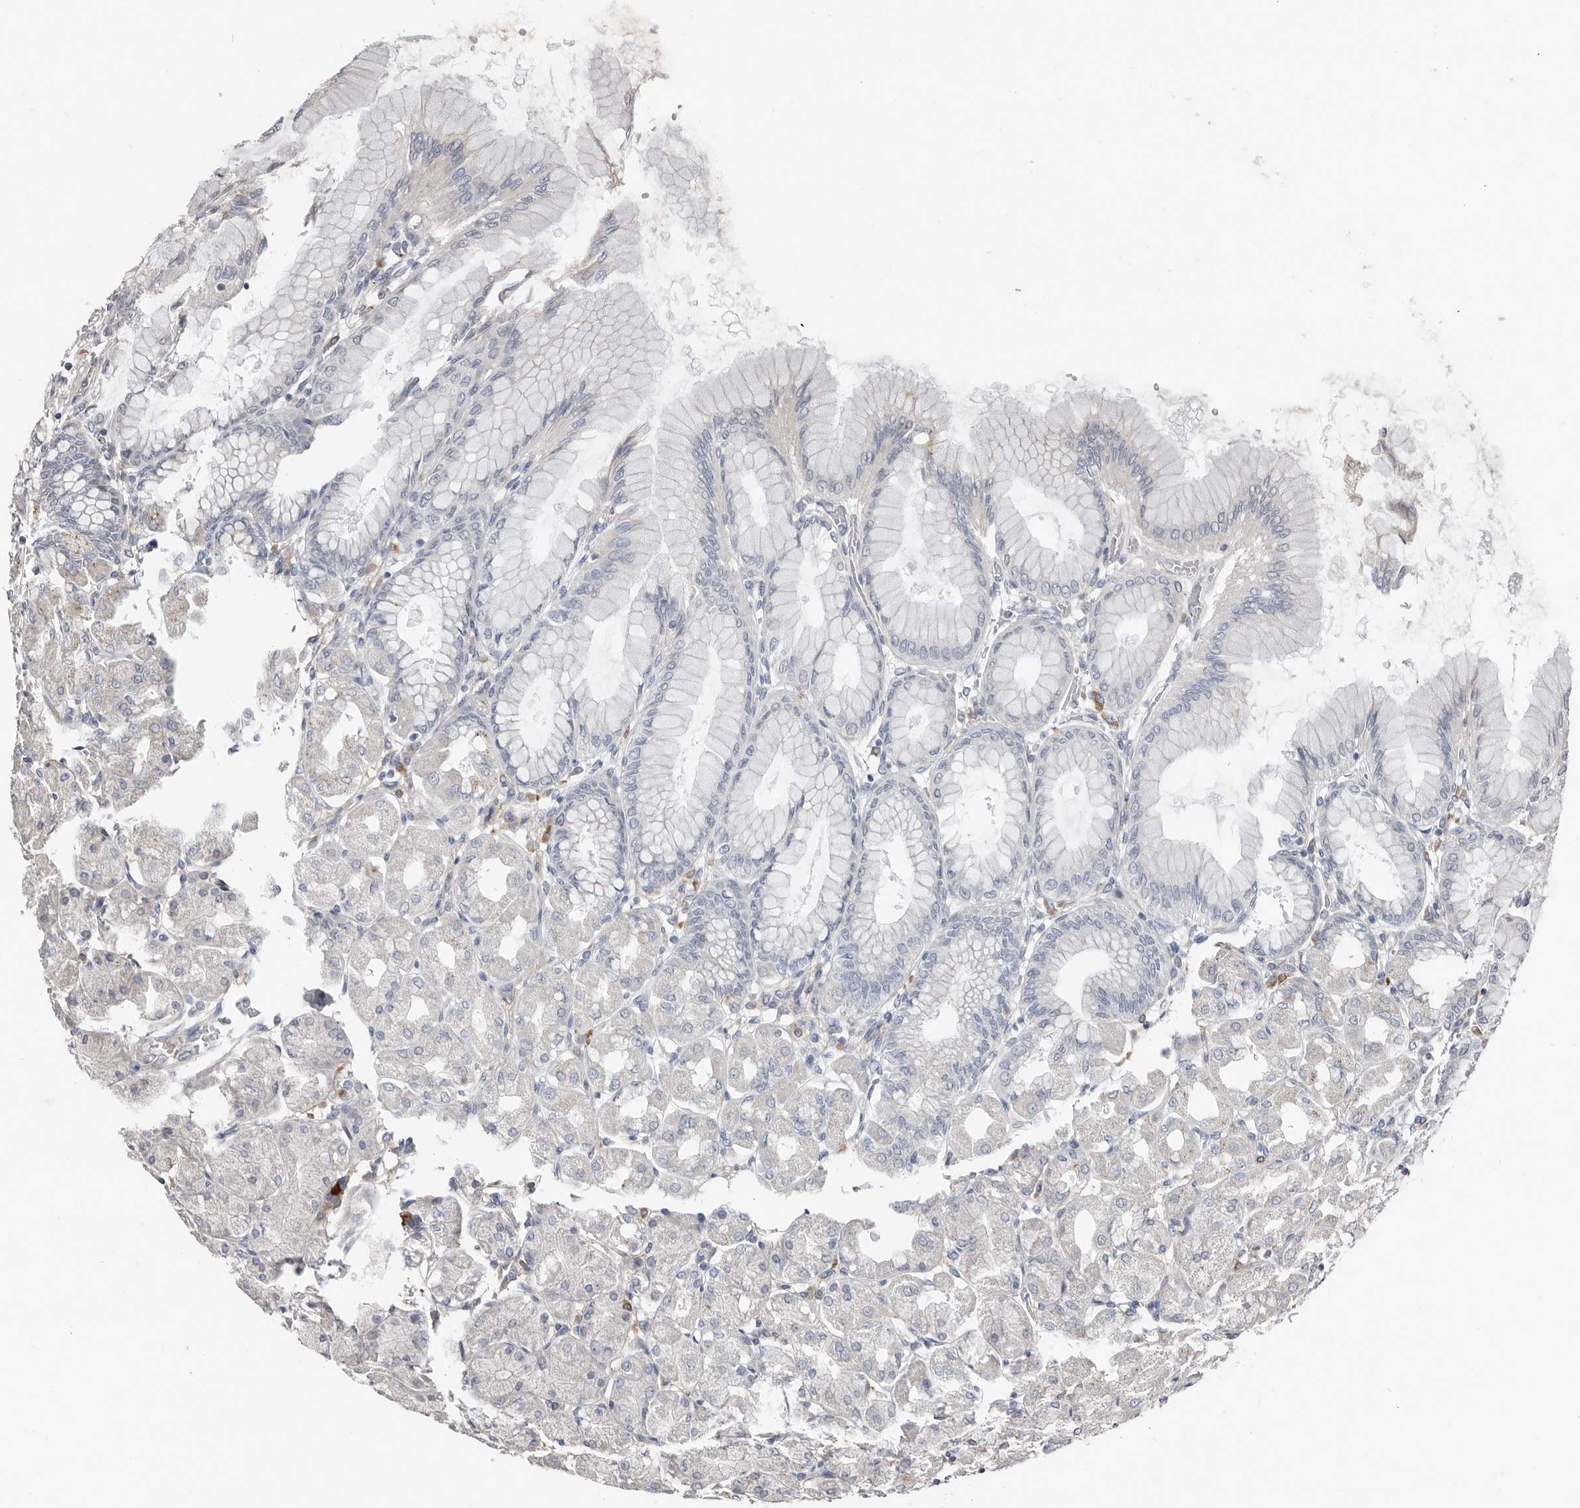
{"staining": {"intensity": "strong", "quantity": "<25%", "location": "cytoplasmic/membranous,nuclear"}, "tissue": "stomach", "cell_type": "Glandular cells", "image_type": "normal", "snomed": [{"axis": "morphology", "description": "Normal tissue, NOS"}, {"axis": "topography", "description": "Stomach, upper"}], "caption": "An immunohistochemistry histopathology image of normal tissue is shown. Protein staining in brown shows strong cytoplasmic/membranous,nuclear positivity in stomach within glandular cells. (IHC, brightfield microscopy, high magnification).", "gene": "SMYD4", "patient": {"sex": "female", "age": 56}}